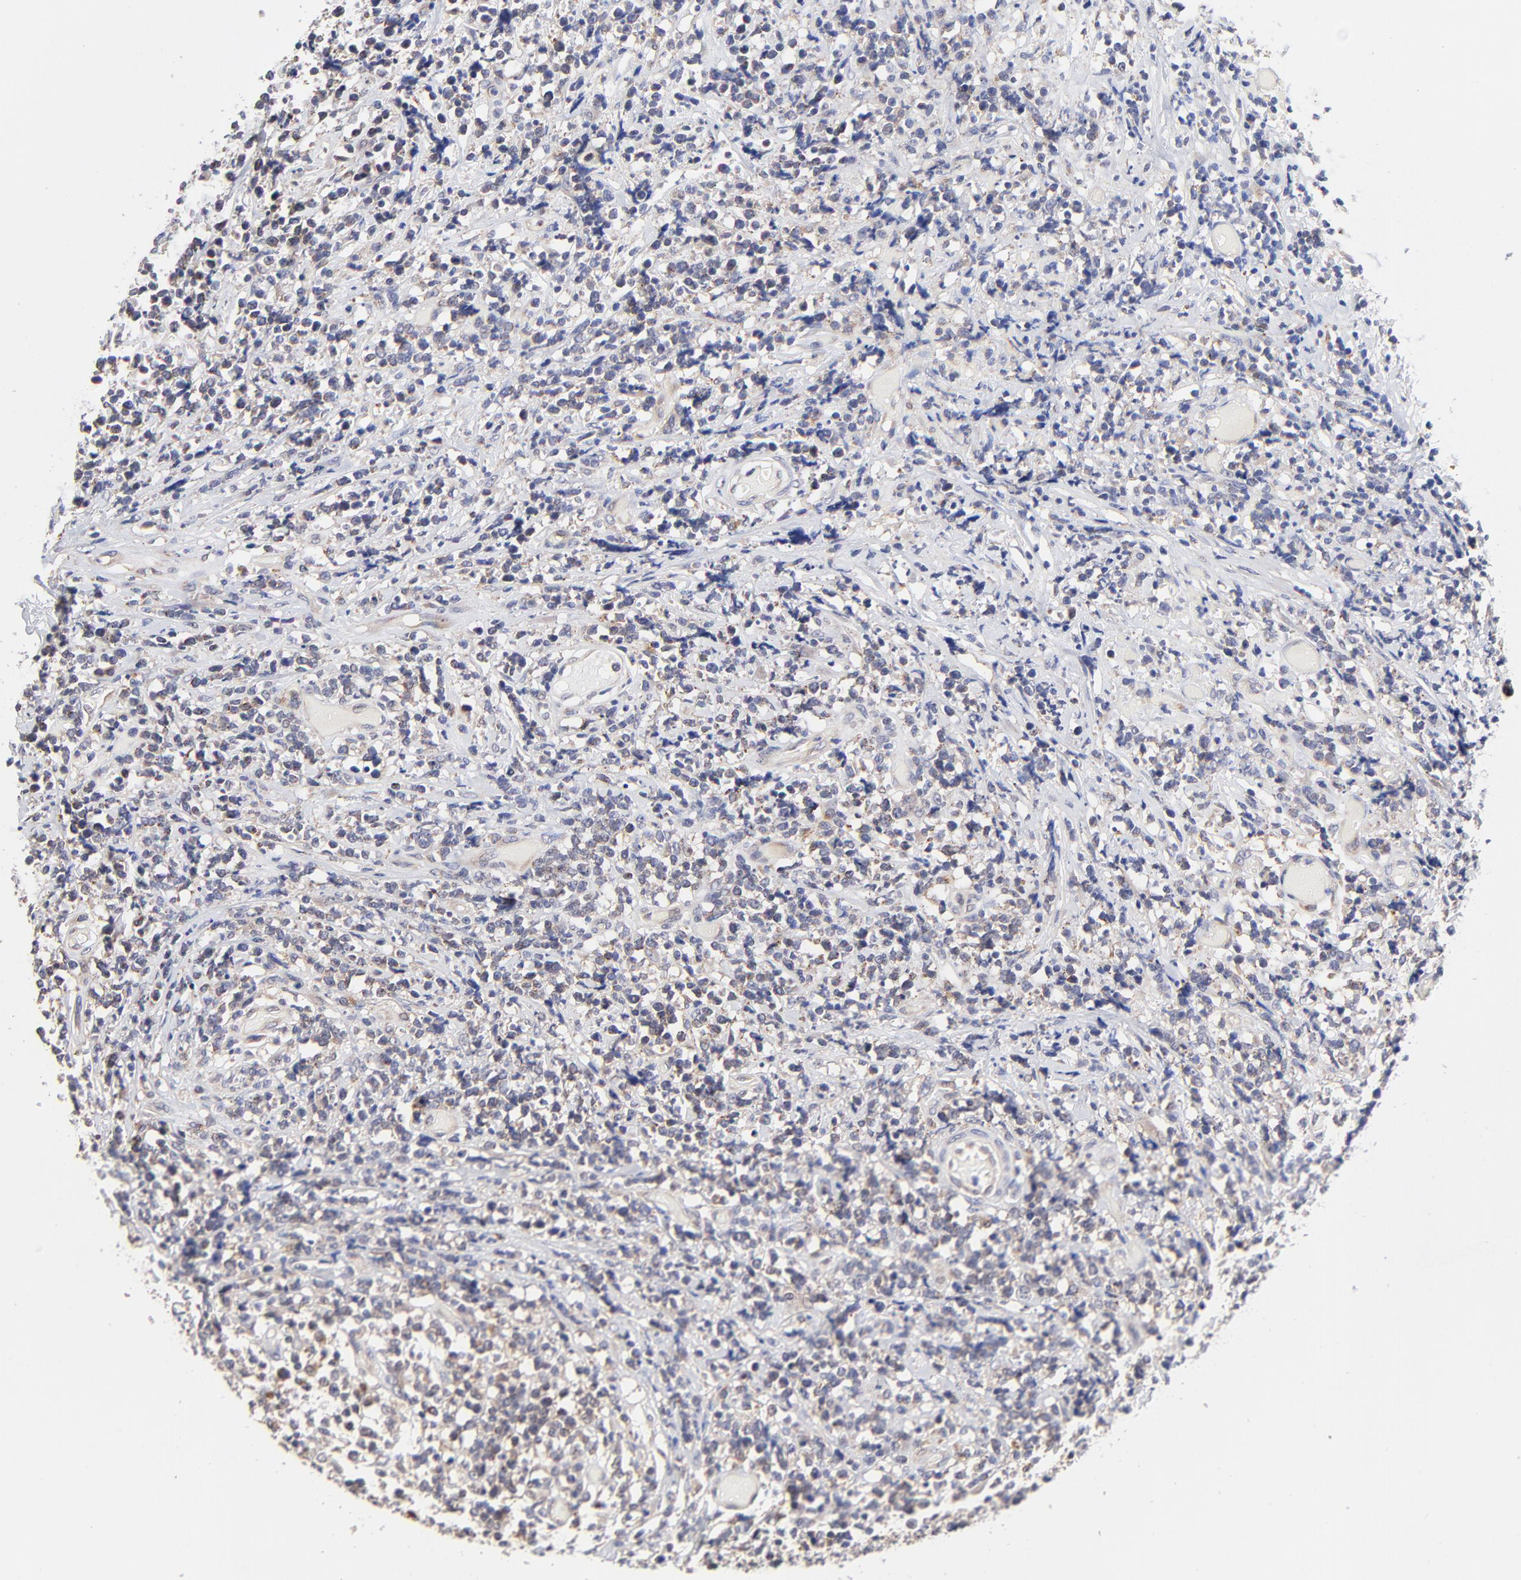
{"staining": {"intensity": "weak", "quantity": "<25%", "location": "cytoplasmic/membranous"}, "tissue": "lymphoma", "cell_type": "Tumor cells", "image_type": "cancer", "snomed": [{"axis": "morphology", "description": "Malignant lymphoma, non-Hodgkin's type, High grade"}, {"axis": "topography", "description": "Colon"}], "caption": "There is no significant expression in tumor cells of high-grade malignant lymphoma, non-Hodgkin's type.", "gene": "PDE4B", "patient": {"sex": "male", "age": 82}}